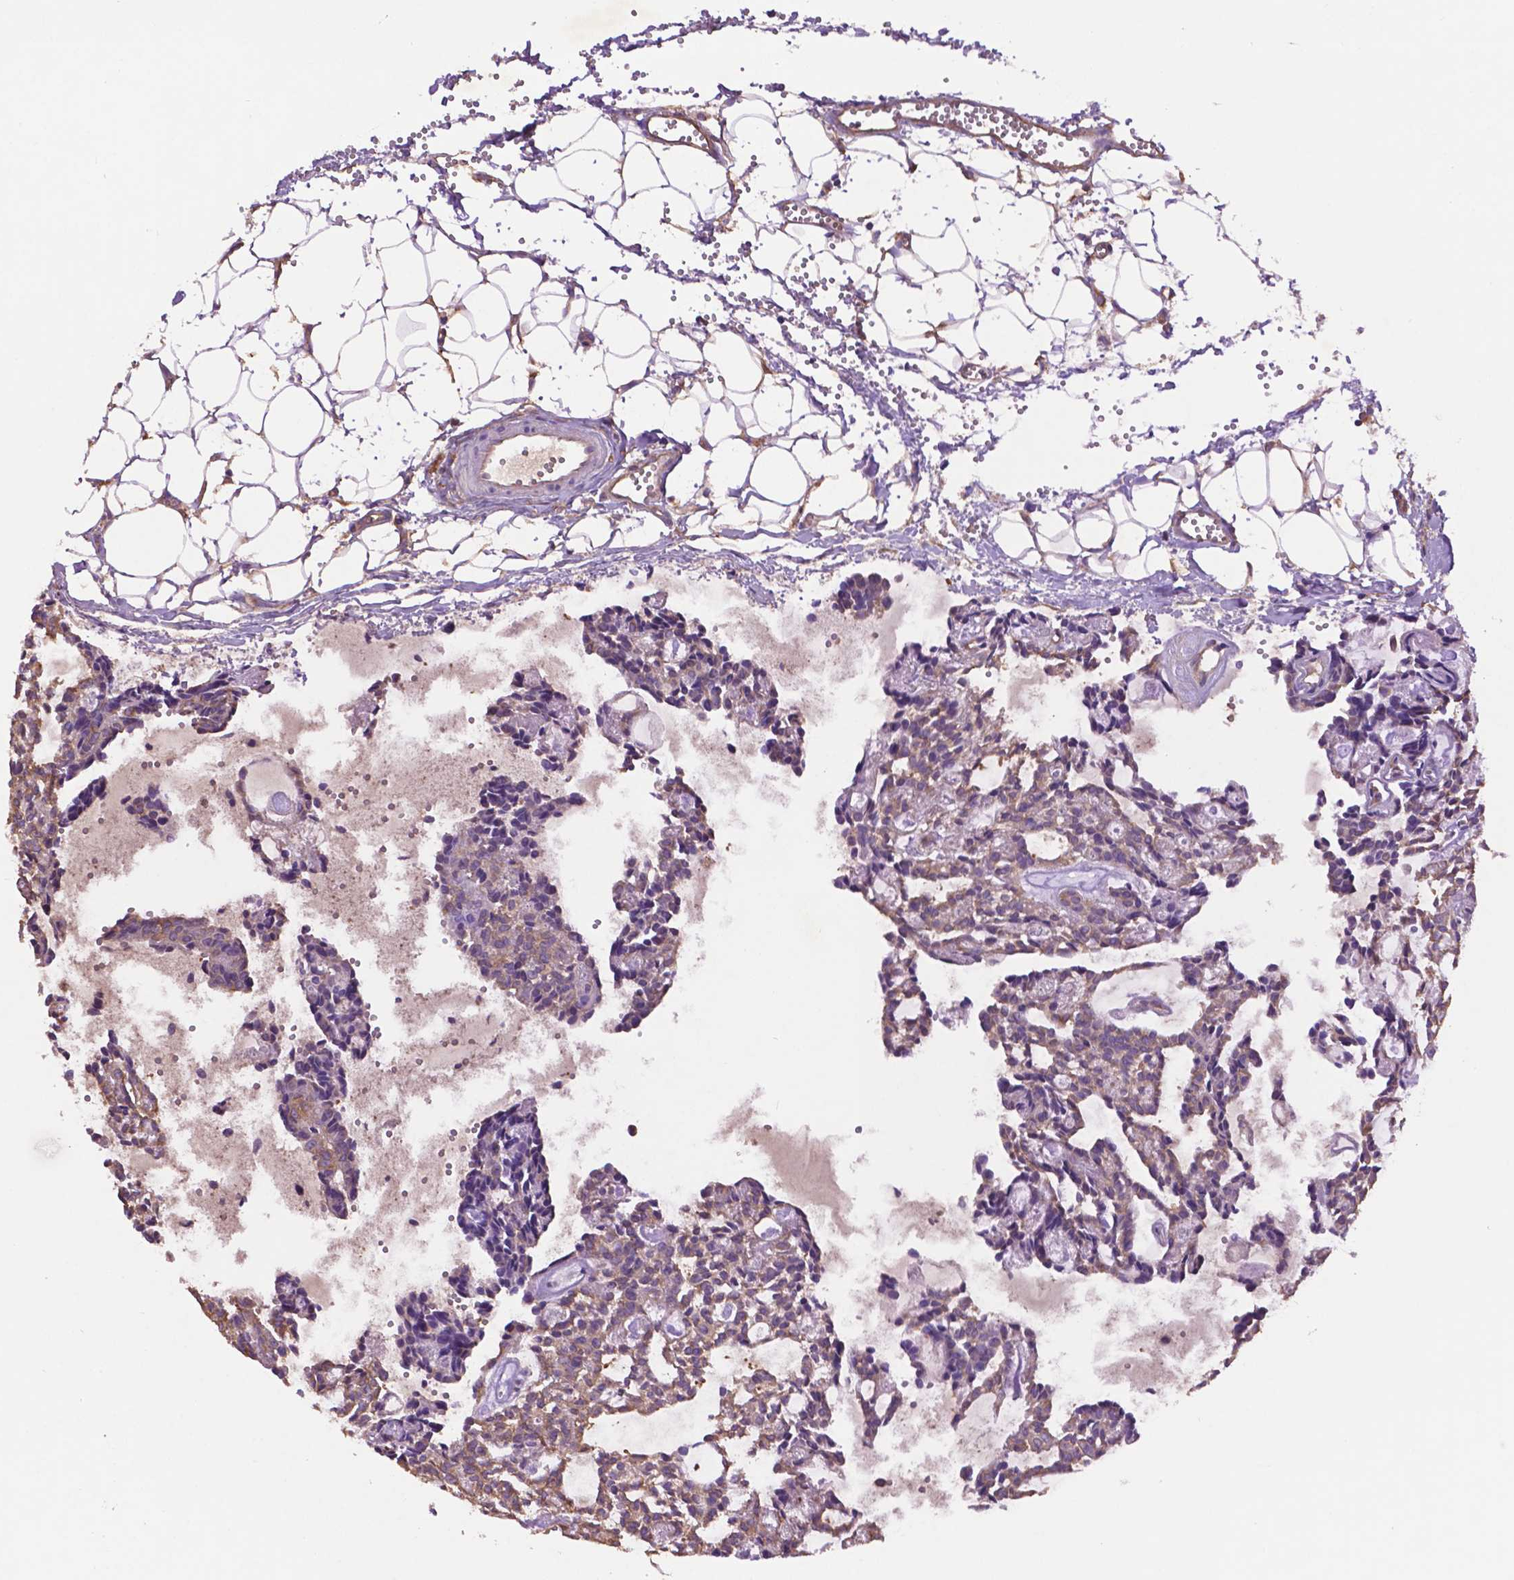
{"staining": {"intensity": "moderate", "quantity": "25%-75%", "location": "cytoplasmic/membranous"}, "tissue": "head and neck cancer", "cell_type": "Tumor cells", "image_type": "cancer", "snomed": [{"axis": "morphology", "description": "Adenocarcinoma, NOS"}, {"axis": "topography", "description": "Head-Neck"}], "caption": "Head and neck cancer tissue reveals moderate cytoplasmic/membranous staining in about 25%-75% of tumor cells, visualized by immunohistochemistry.", "gene": "GDPD5", "patient": {"sex": "female", "age": 62}}